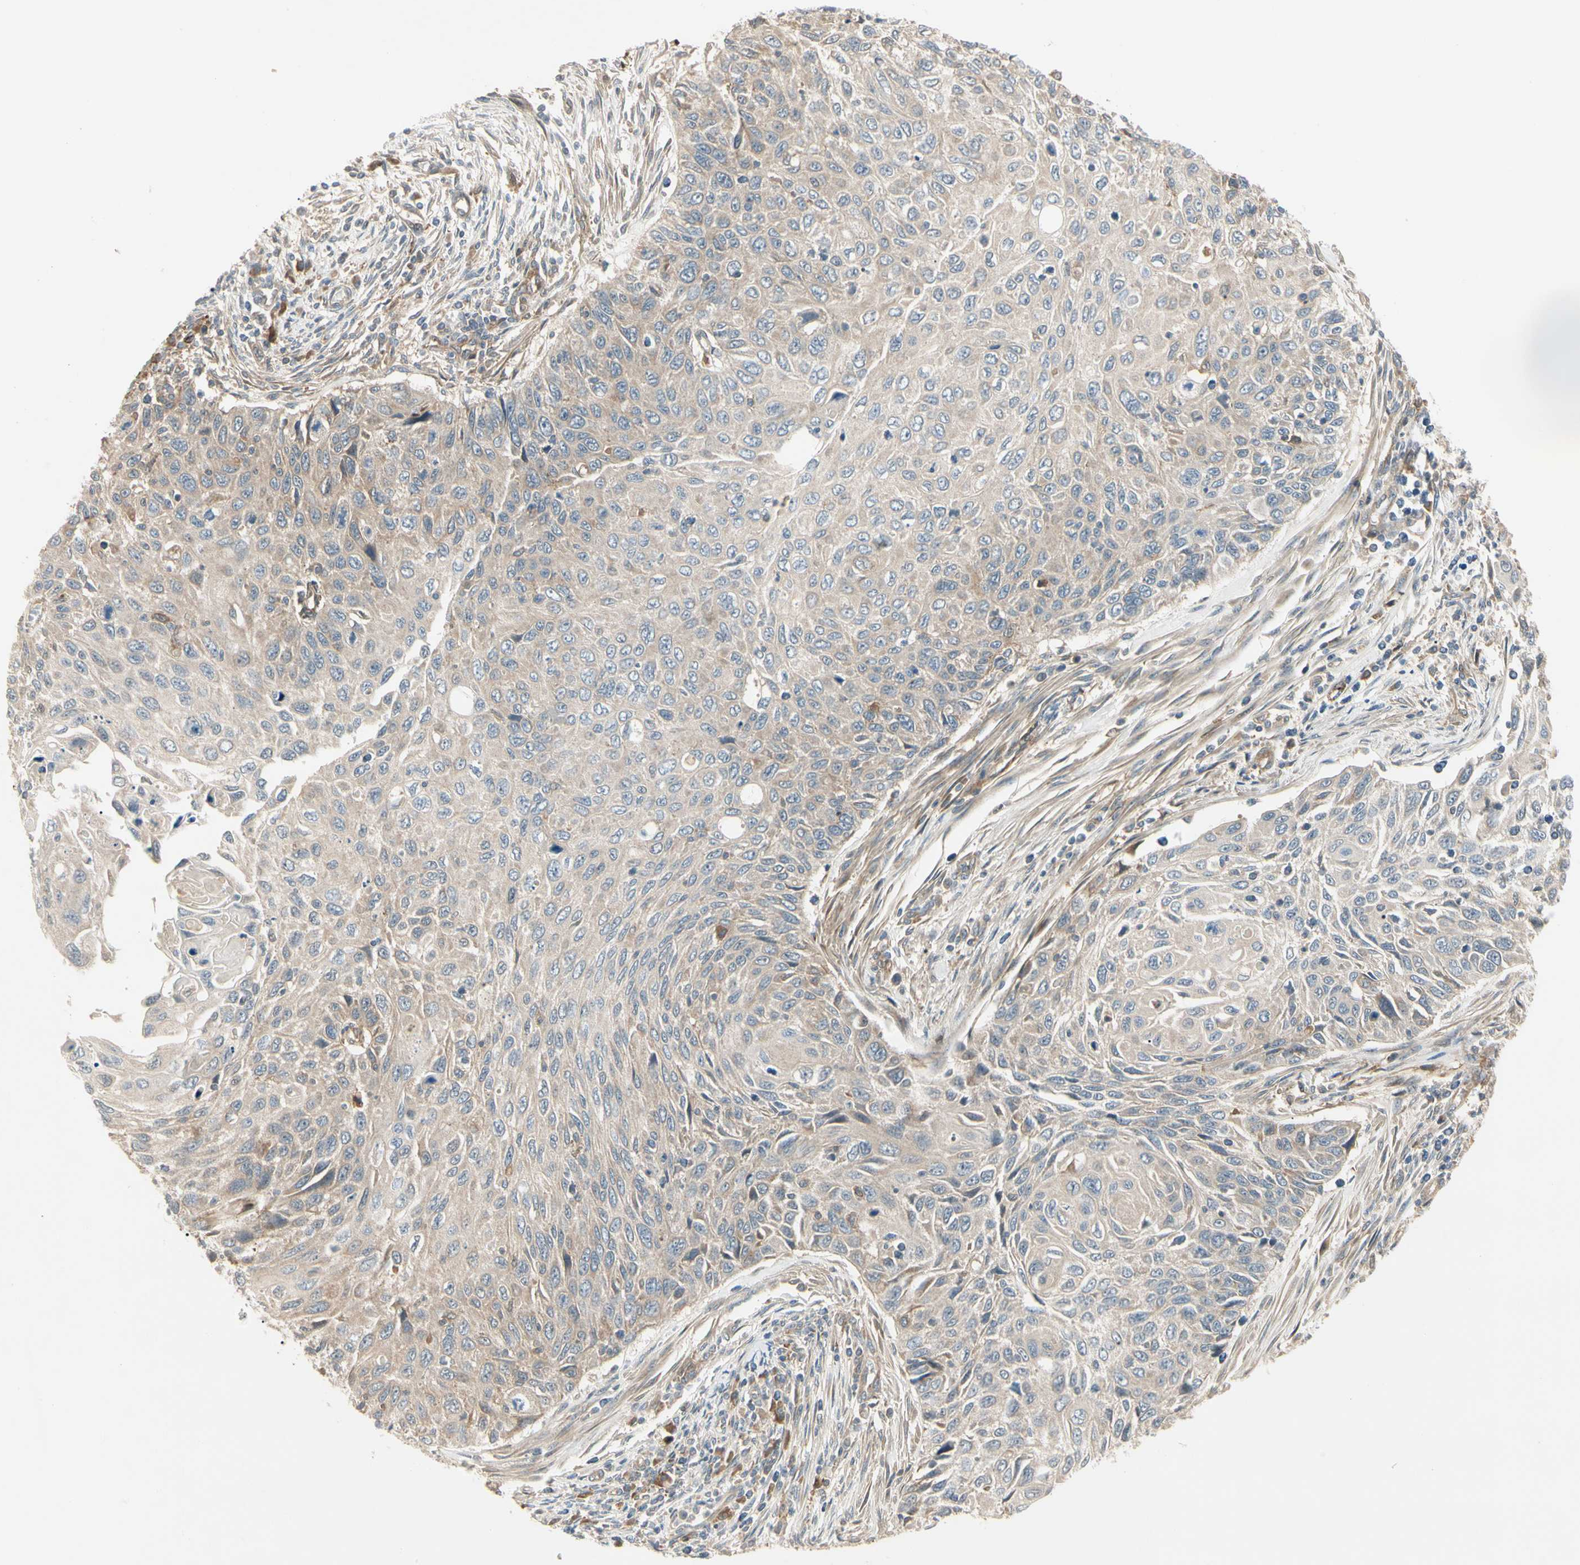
{"staining": {"intensity": "weak", "quantity": ">75%", "location": "cytoplasmic/membranous"}, "tissue": "cervical cancer", "cell_type": "Tumor cells", "image_type": "cancer", "snomed": [{"axis": "morphology", "description": "Squamous cell carcinoma, NOS"}, {"axis": "topography", "description": "Cervix"}], "caption": "The photomicrograph exhibits staining of cervical cancer (squamous cell carcinoma), revealing weak cytoplasmic/membranous protein positivity (brown color) within tumor cells.", "gene": "F2R", "patient": {"sex": "female", "age": 70}}